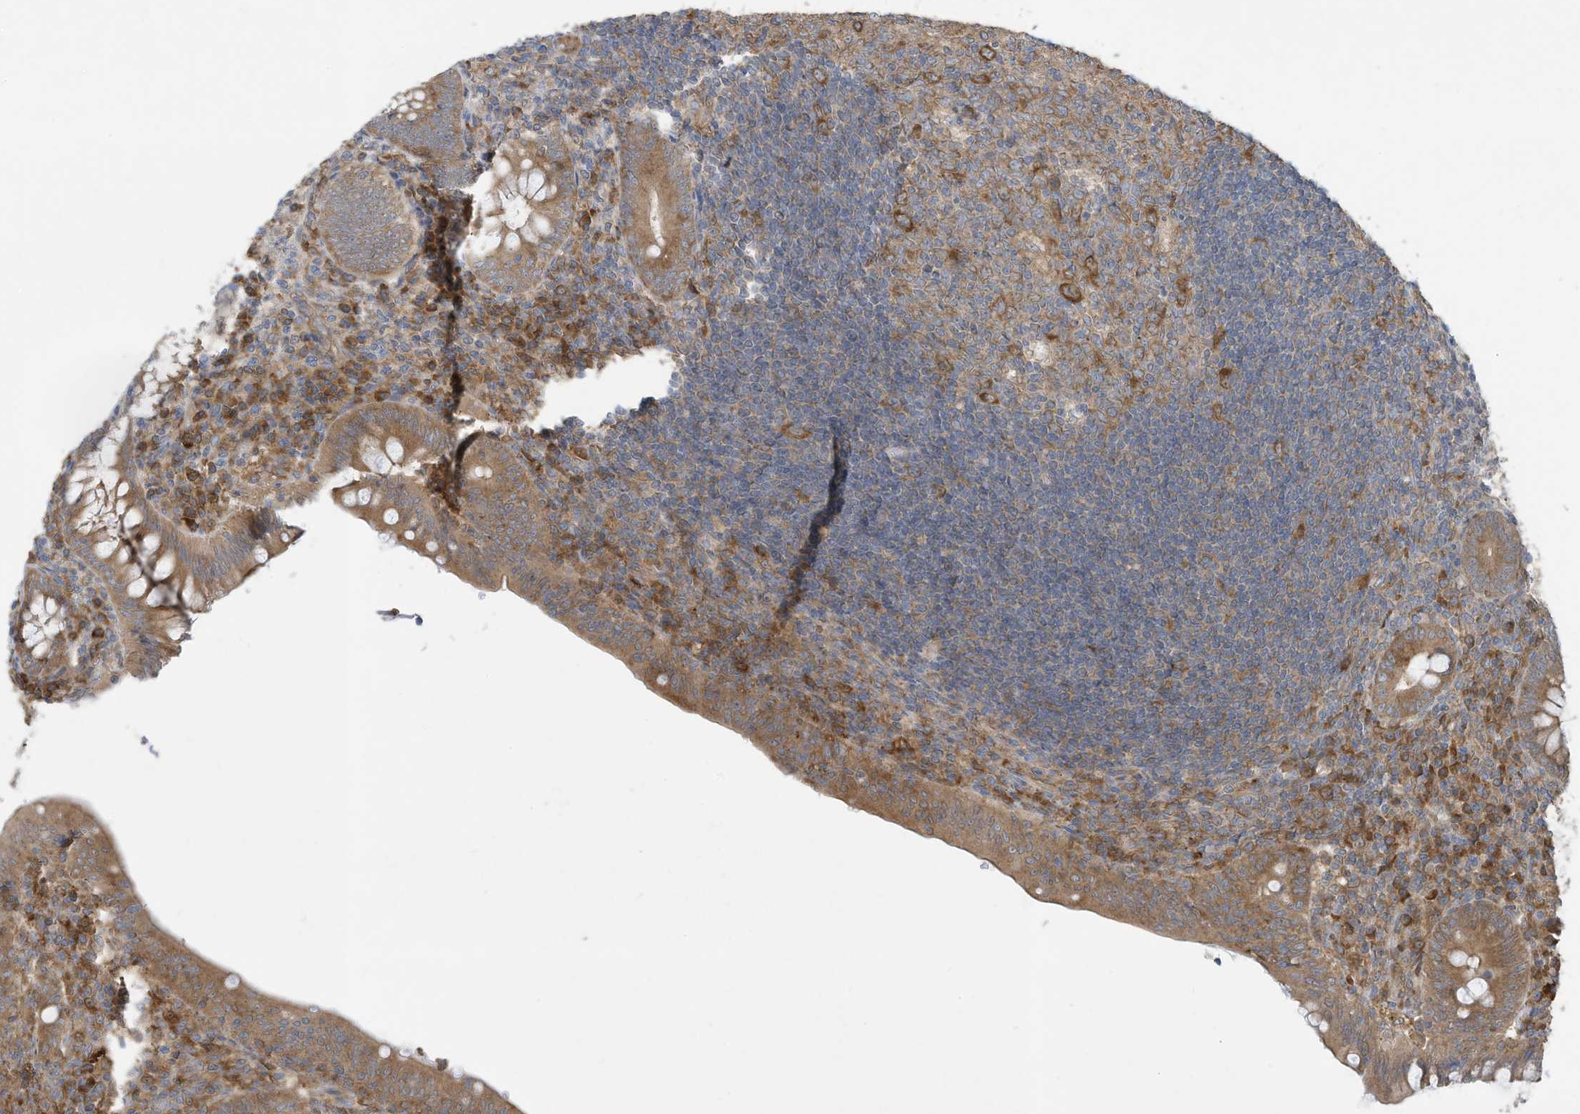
{"staining": {"intensity": "moderate", "quantity": ">75%", "location": "cytoplasmic/membranous"}, "tissue": "appendix", "cell_type": "Glandular cells", "image_type": "normal", "snomed": [{"axis": "morphology", "description": "Normal tissue, NOS"}, {"axis": "topography", "description": "Appendix"}], "caption": "Immunohistochemistry (IHC) of unremarkable appendix demonstrates medium levels of moderate cytoplasmic/membranous staining in approximately >75% of glandular cells.", "gene": "USE1", "patient": {"sex": "male", "age": 14}}